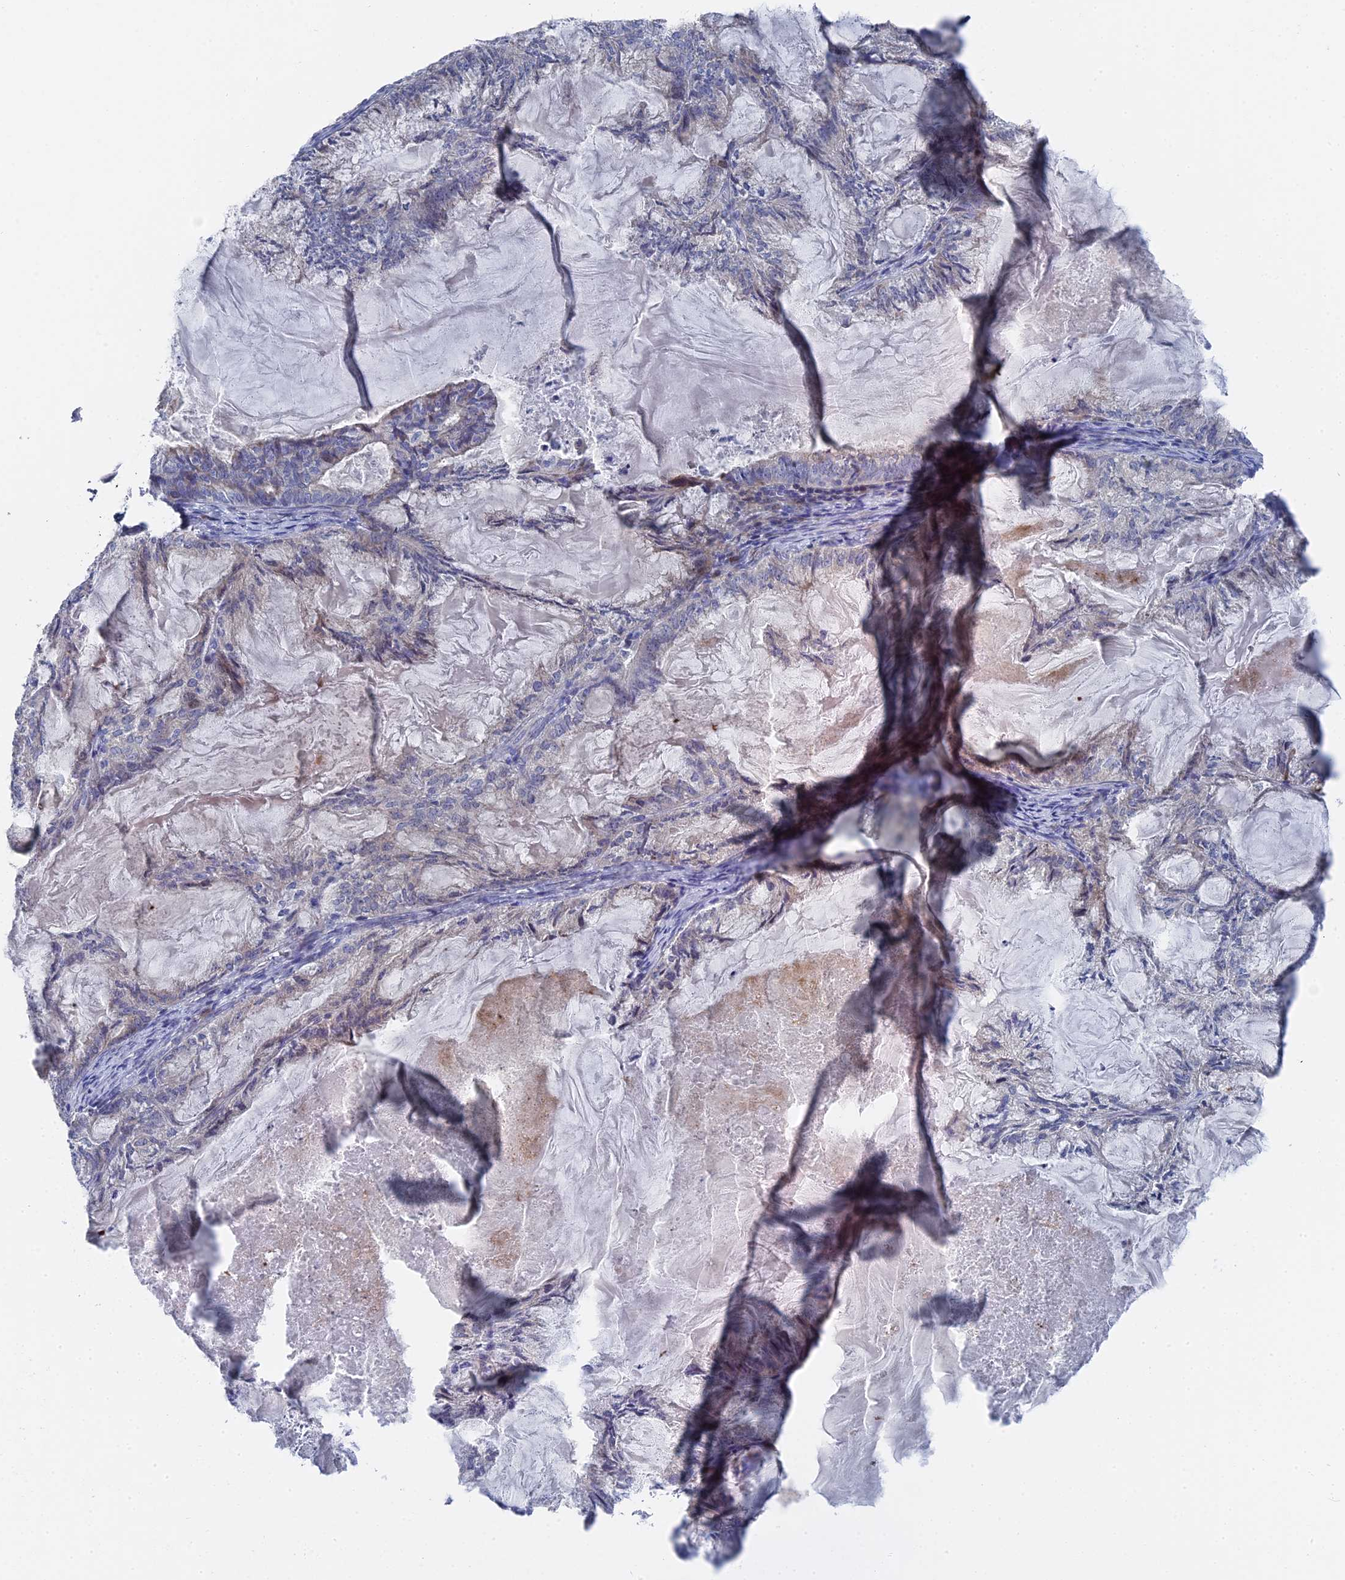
{"staining": {"intensity": "negative", "quantity": "none", "location": "none"}, "tissue": "endometrial cancer", "cell_type": "Tumor cells", "image_type": "cancer", "snomed": [{"axis": "morphology", "description": "Adenocarcinoma, NOS"}, {"axis": "topography", "description": "Endometrium"}], "caption": "An immunohistochemistry photomicrograph of endometrial cancer (adenocarcinoma) is shown. There is no staining in tumor cells of endometrial cancer (adenocarcinoma).", "gene": "TMEM161A", "patient": {"sex": "female", "age": 86}}